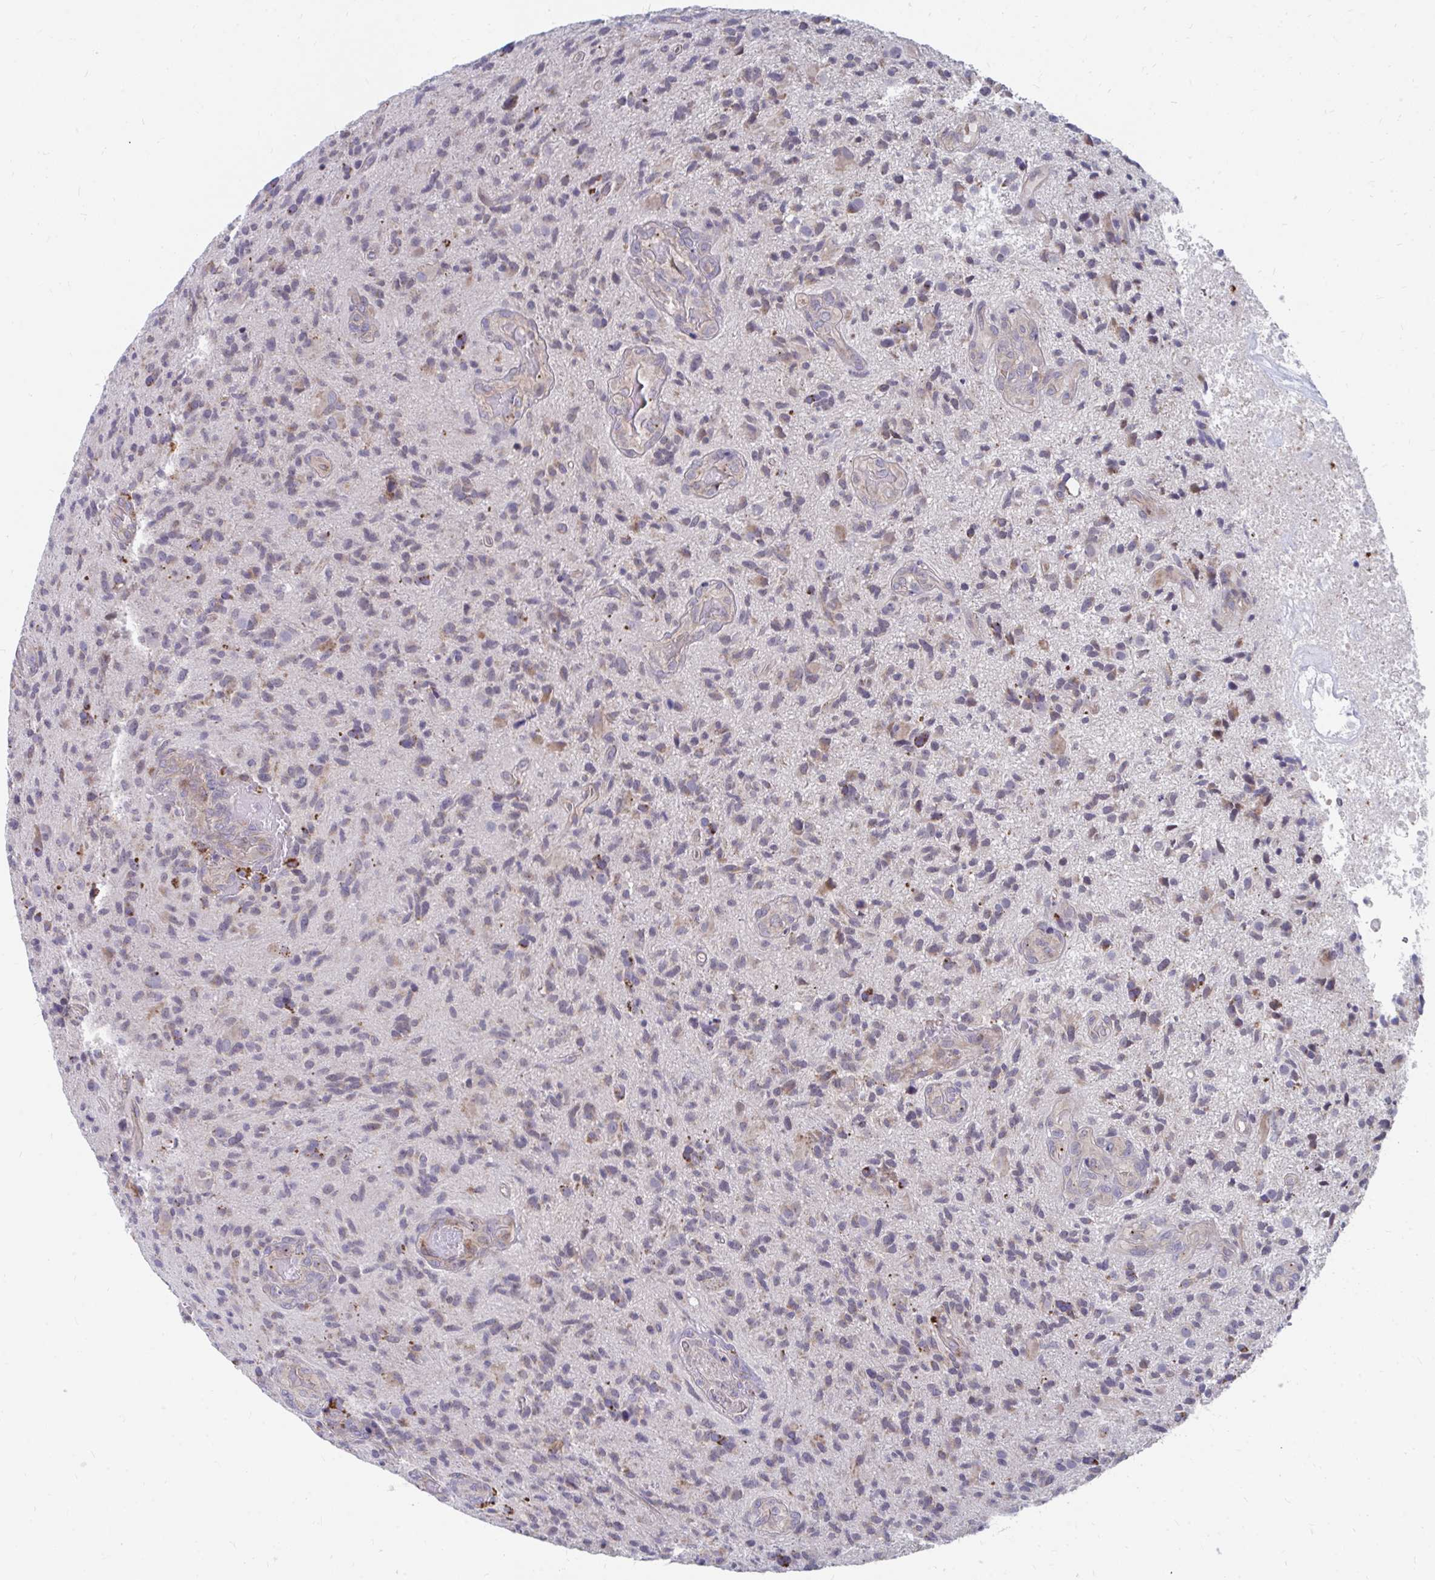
{"staining": {"intensity": "weak", "quantity": "<25%", "location": "cytoplasmic/membranous"}, "tissue": "glioma", "cell_type": "Tumor cells", "image_type": "cancer", "snomed": [{"axis": "morphology", "description": "Glioma, malignant, High grade"}, {"axis": "topography", "description": "Brain"}], "caption": "This histopathology image is of glioma stained with immunohistochemistry to label a protein in brown with the nuclei are counter-stained blue. There is no expression in tumor cells. (Immunohistochemistry (ihc), brightfield microscopy, high magnification).", "gene": "PABIR3", "patient": {"sex": "male", "age": 55}}